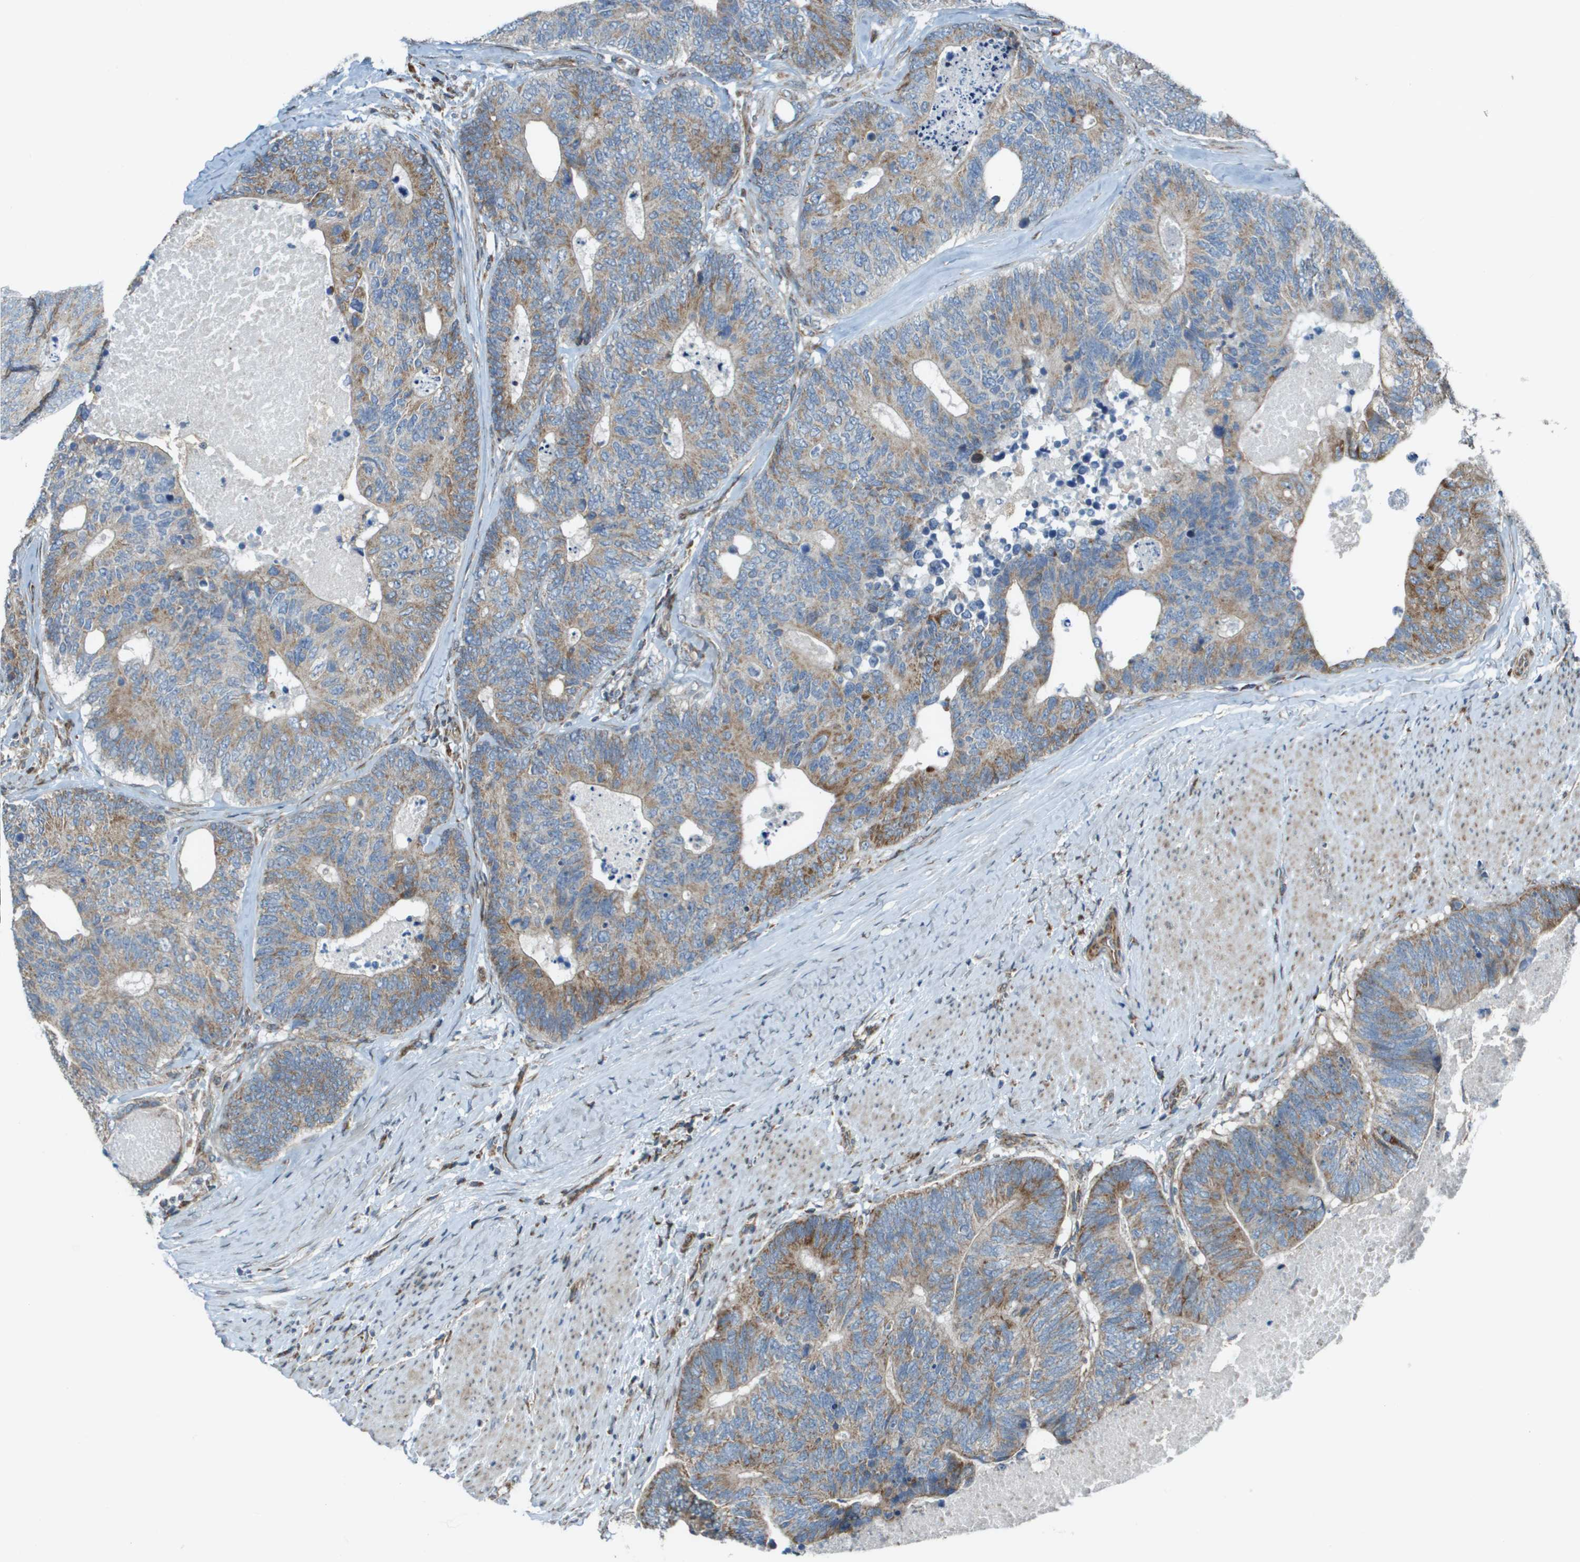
{"staining": {"intensity": "moderate", "quantity": ">75%", "location": "cytoplasmic/membranous"}, "tissue": "colorectal cancer", "cell_type": "Tumor cells", "image_type": "cancer", "snomed": [{"axis": "morphology", "description": "Adenocarcinoma, NOS"}, {"axis": "topography", "description": "Colon"}], "caption": "Protein expression by immunohistochemistry exhibits moderate cytoplasmic/membranous positivity in about >75% of tumor cells in adenocarcinoma (colorectal).", "gene": "MGAT3", "patient": {"sex": "female", "age": 67}}